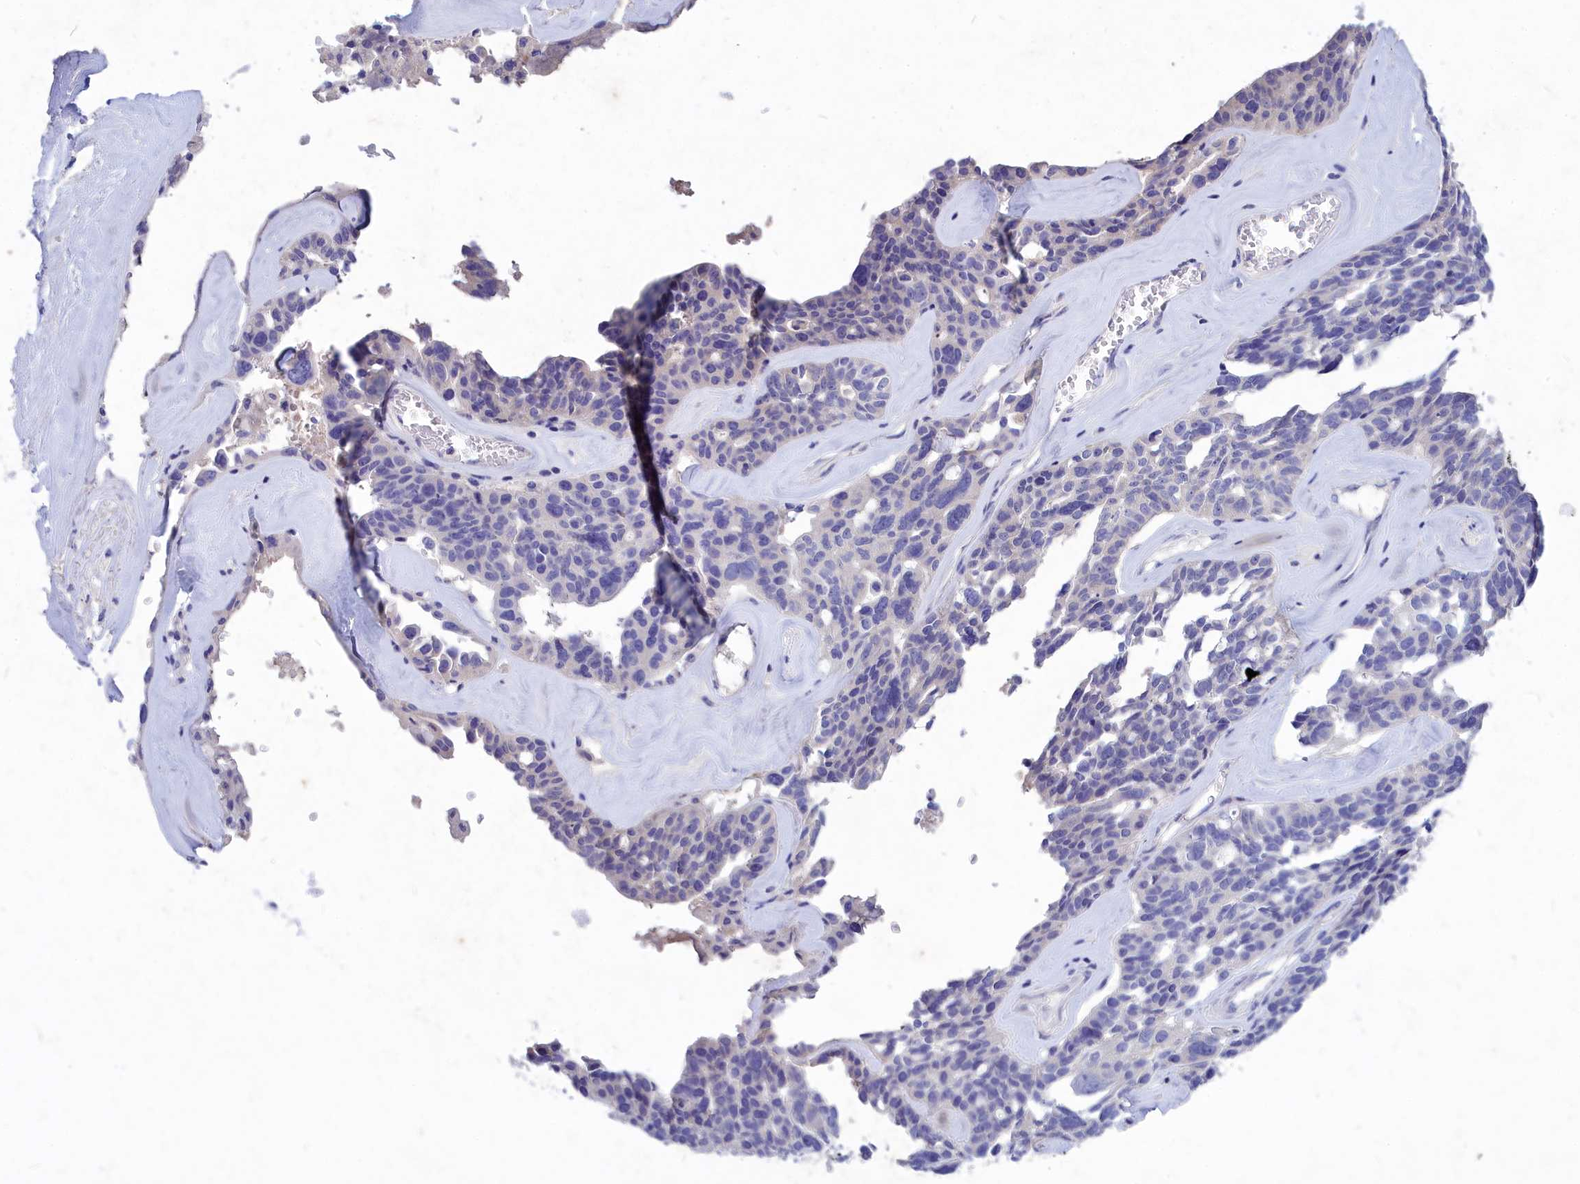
{"staining": {"intensity": "negative", "quantity": "none", "location": "none"}, "tissue": "ovarian cancer", "cell_type": "Tumor cells", "image_type": "cancer", "snomed": [{"axis": "morphology", "description": "Cystadenocarcinoma, serous, NOS"}, {"axis": "topography", "description": "Ovary"}], "caption": "High power microscopy photomicrograph of an immunohistochemistry histopathology image of ovarian serous cystadenocarcinoma, revealing no significant positivity in tumor cells.", "gene": "DEFB119", "patient": {"sex": "female", "age": 59}}